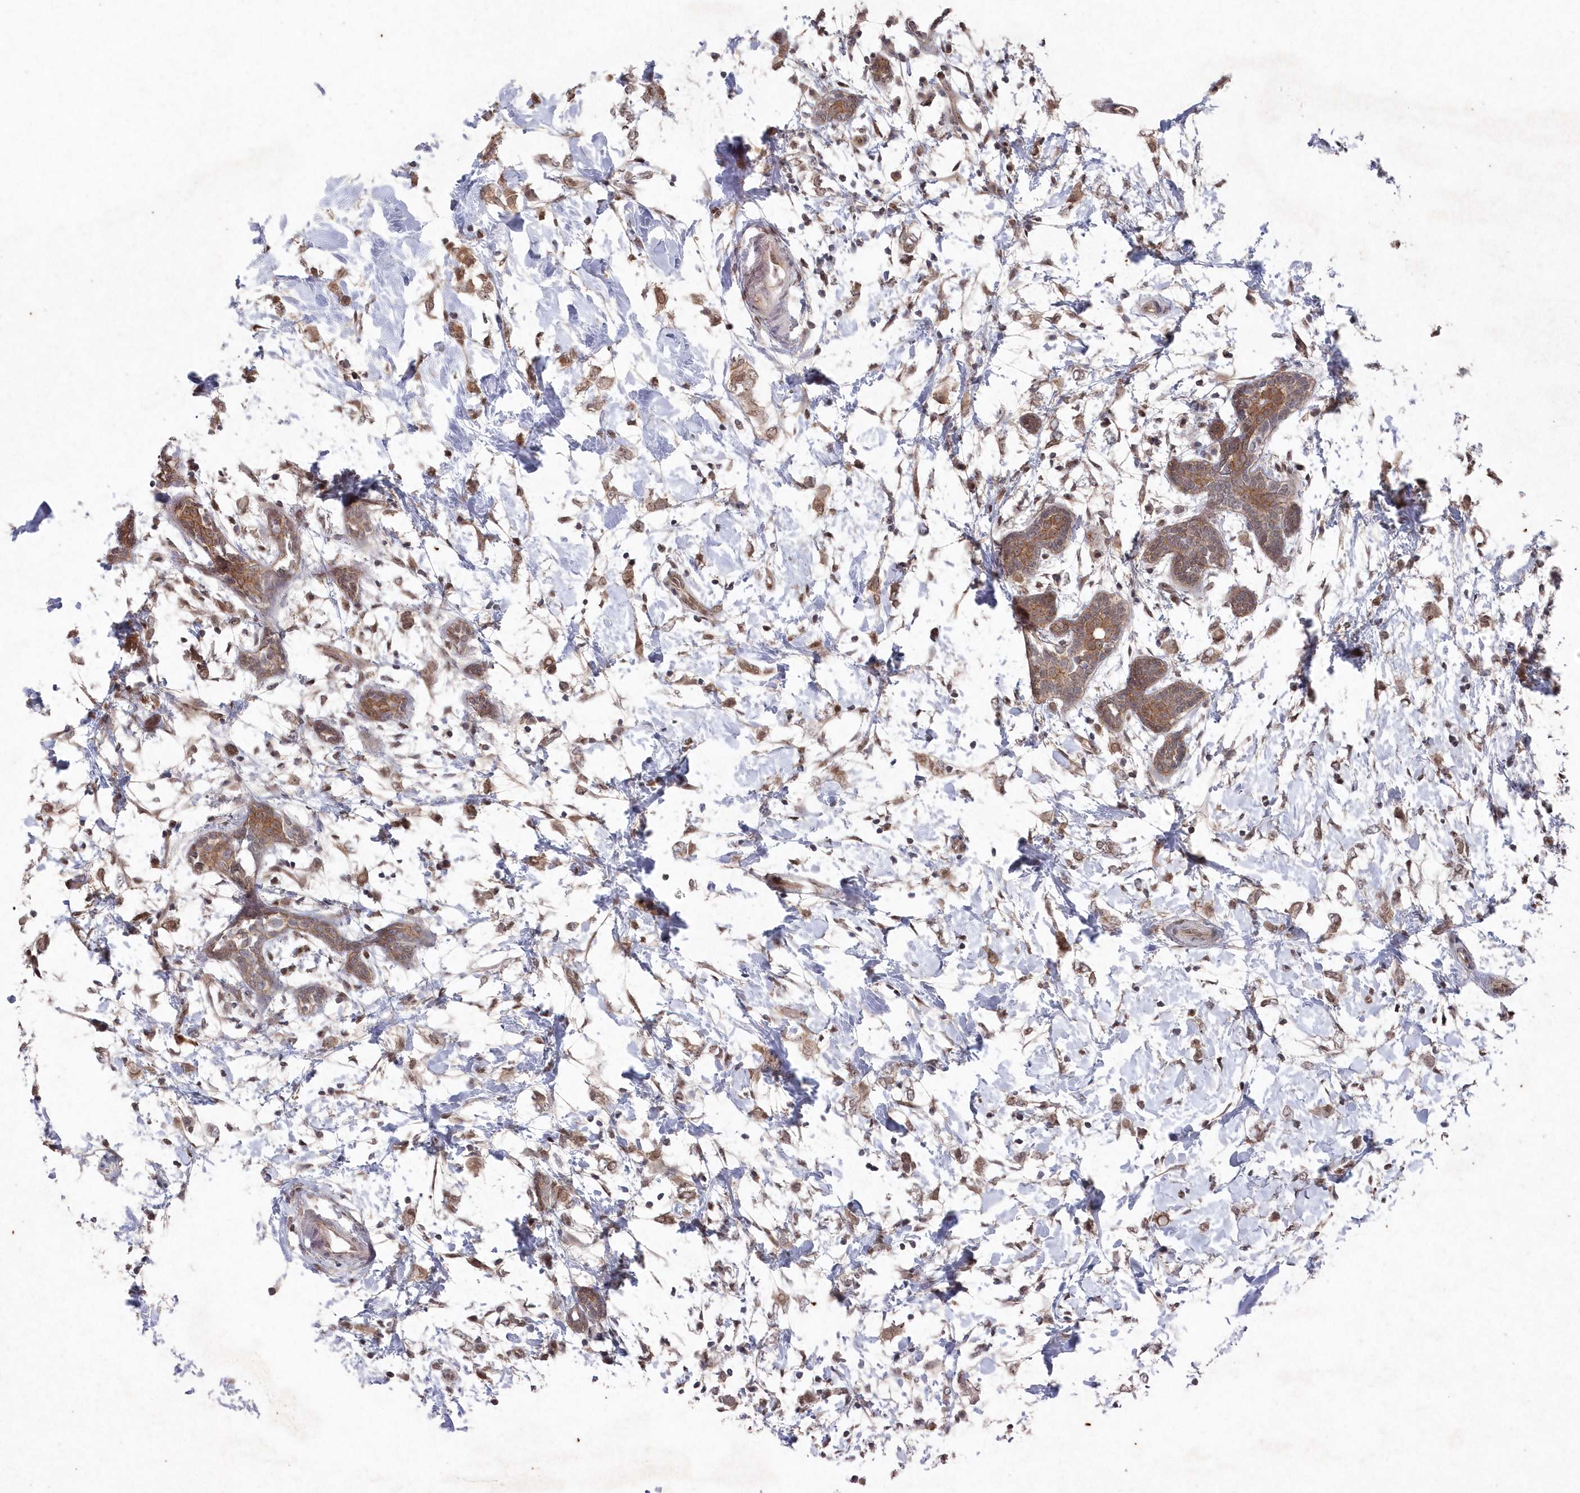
{"staining": {"intensity": "moderate", "quantity": ">75%", "location": "cytoplasmic/membranous"}, "tissue": "breast cancer", "cell_type": "Tumor cells", "image_type": "cancer", "snomed": [{"axis": "morphology", "description": "Normal tissue, NOS"}, {"axis": "morphology", "description": "Lobular carcinoma"}, {"axis": "topography", "description": "Breast"}], "caption": "Tumor cells demonstrate moderate cytoplasmic/membranous positivity in about >75% of cells in lobular carcinoma (breast). (Brightfield microscopy of DAB IHC at high magnification).", "gene": "VSIG2", "patient": {"sex": "female", "age": 47}}